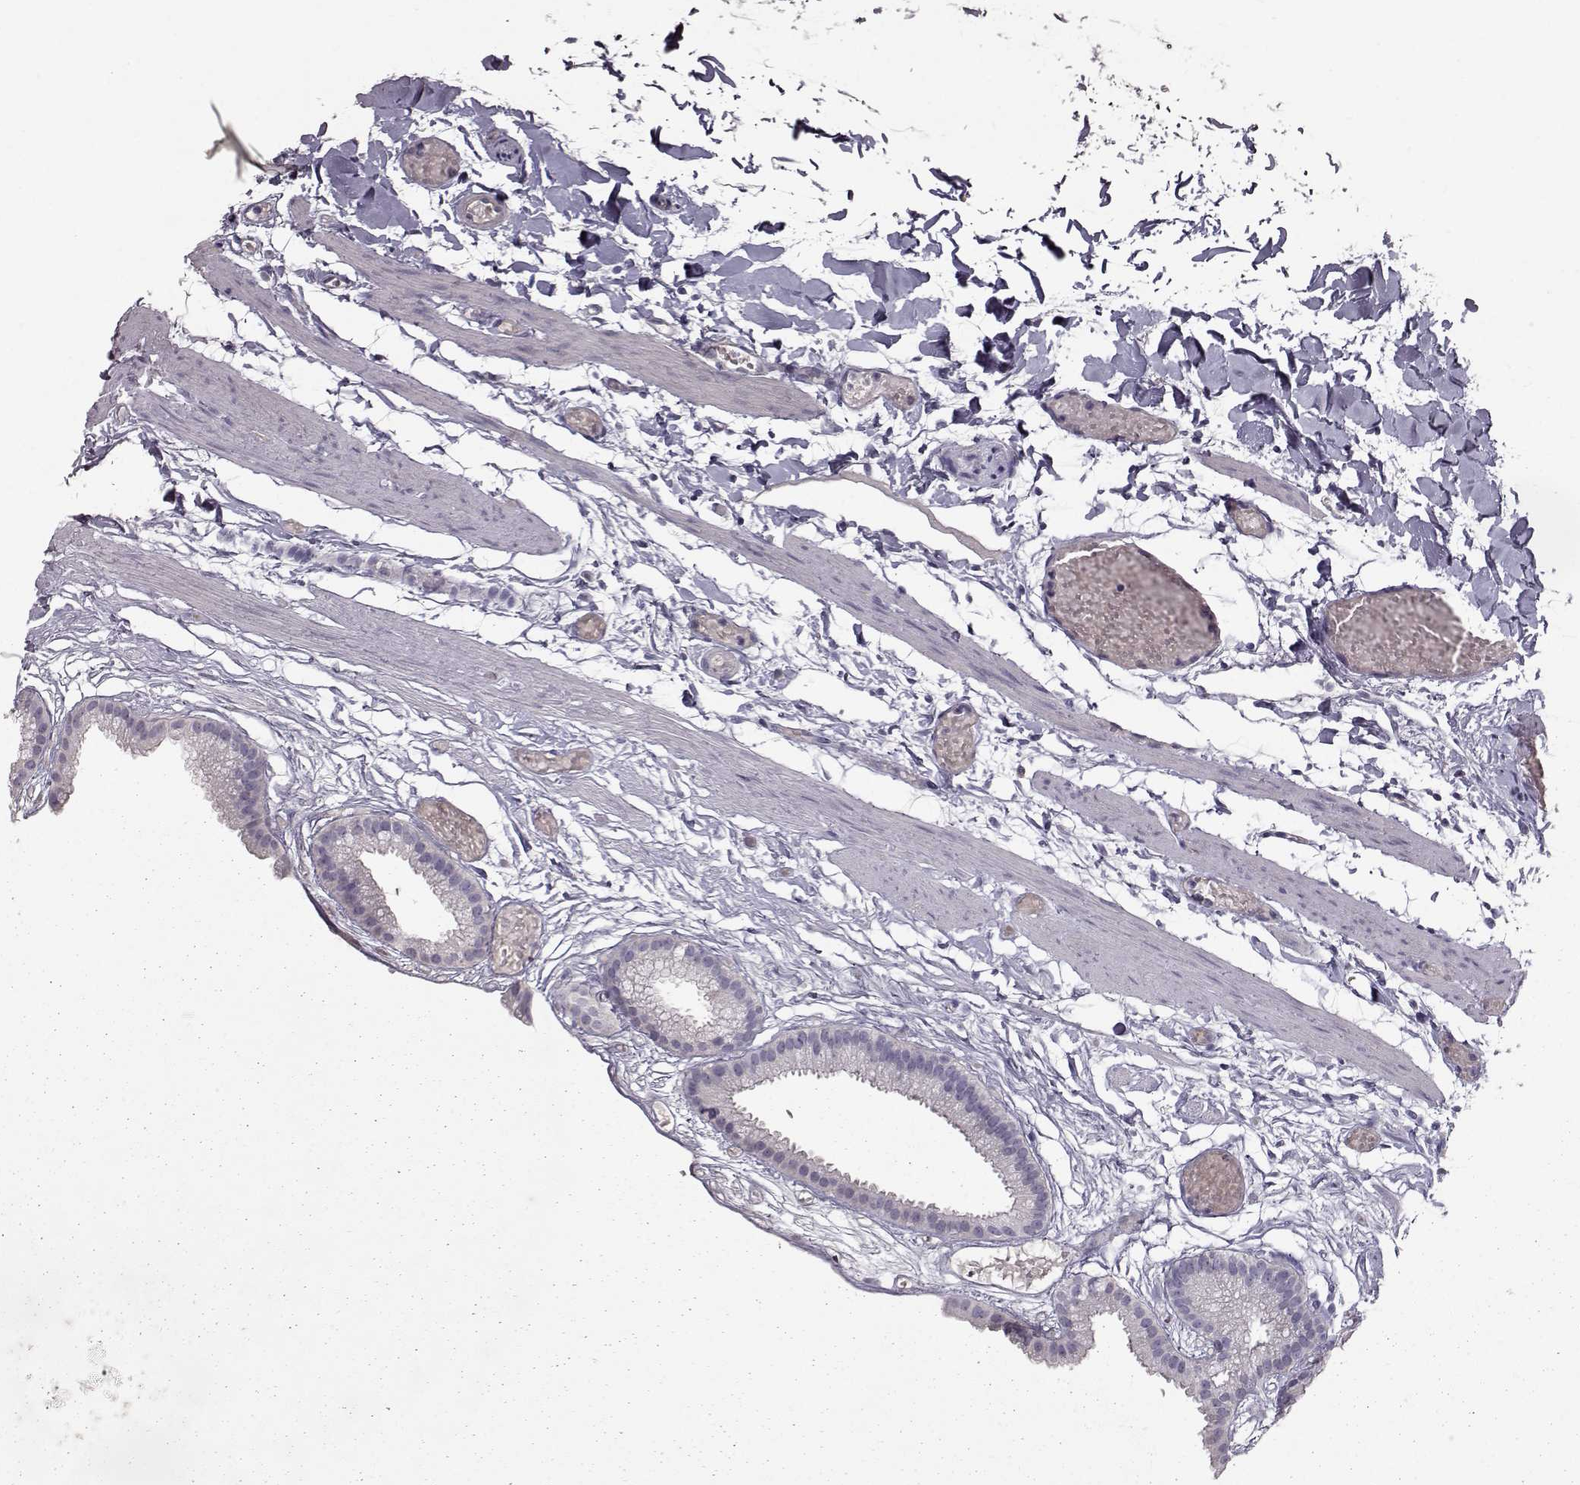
{"staining": {"intensity": "negative", "quantity": "none", "location": "none"}, "tissue": "gallbladder", "cell_type": "Glandular cells", "image_type": "normal", "snomed": [{"axis": "morphology", "description": "Normal tissue, NOS"}, {"axis": "topography", "description": "Gallbladder"}], "caption": "The immunohistochemistry histopathology image has no significant staining in glandular cells of gallbladder. The staining is performed using DAB (3,3'-diaminobenzidine) brown chromogen with nuclei counter-stained in using hematoxylin.", "gene": "RANBP1", "patient": {"sex": "female", "age": 45}}